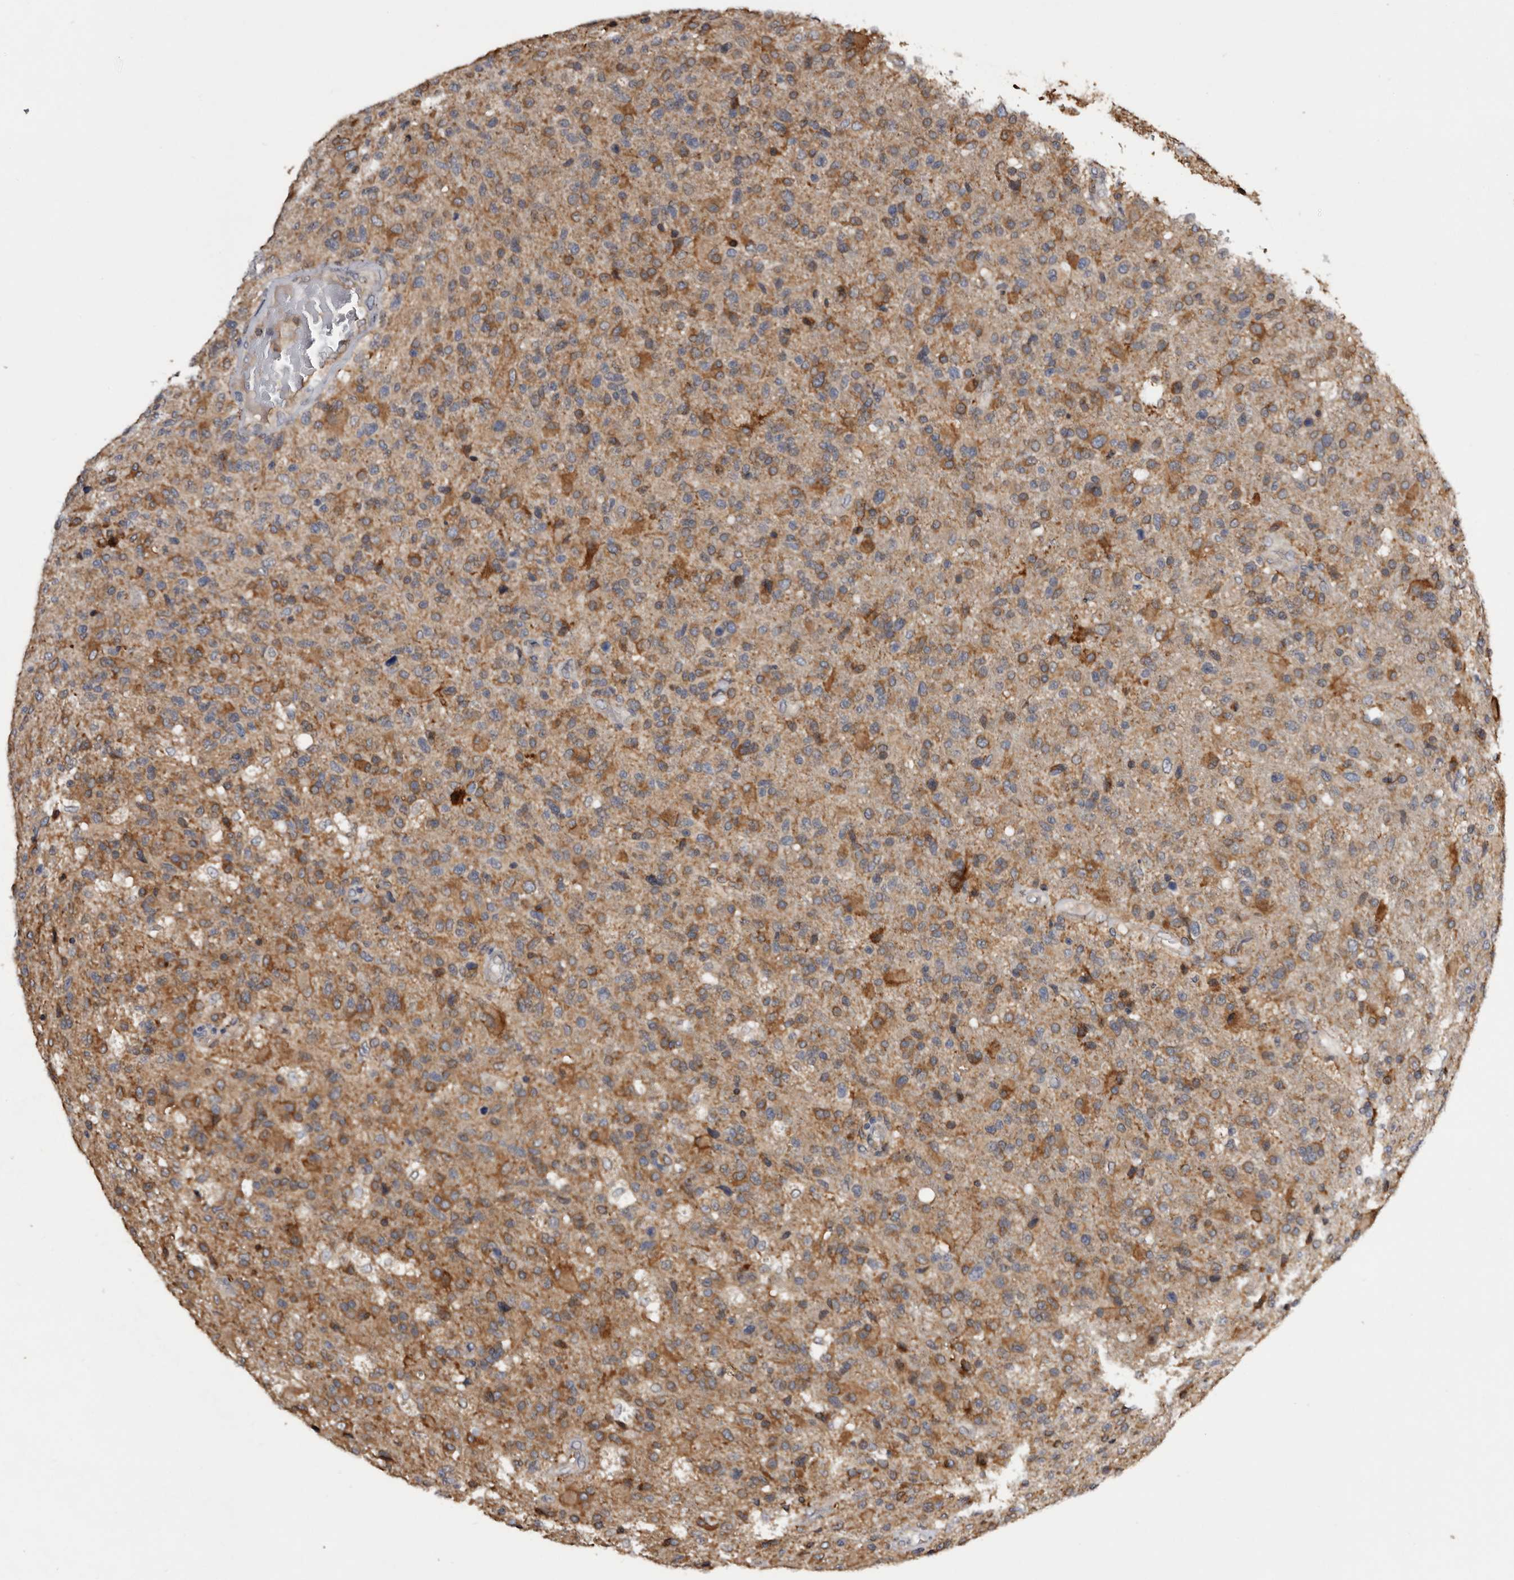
{"staining": {"intensity": "moderate", "quantity": "25%-75%", "location": "cytoplasmic/membranous"}, "tissue": "glioma", "cell_type": "Tumor cells", "image_type": "cancer", "snomed": [{"axis": "morphology", "description": "Glioma, malignant, High grade"}, {"axis": "topography", "description": "Brain"}], "caption": "There is medium levels of moderate cytoplasmic/membranous positivity in tumor cells of high-grade glioma (malignant), as demonstrated by immunohistochemical staining (brown color).", "gene": "INKA2", "patient": {"sex": "male", "age": 72}}